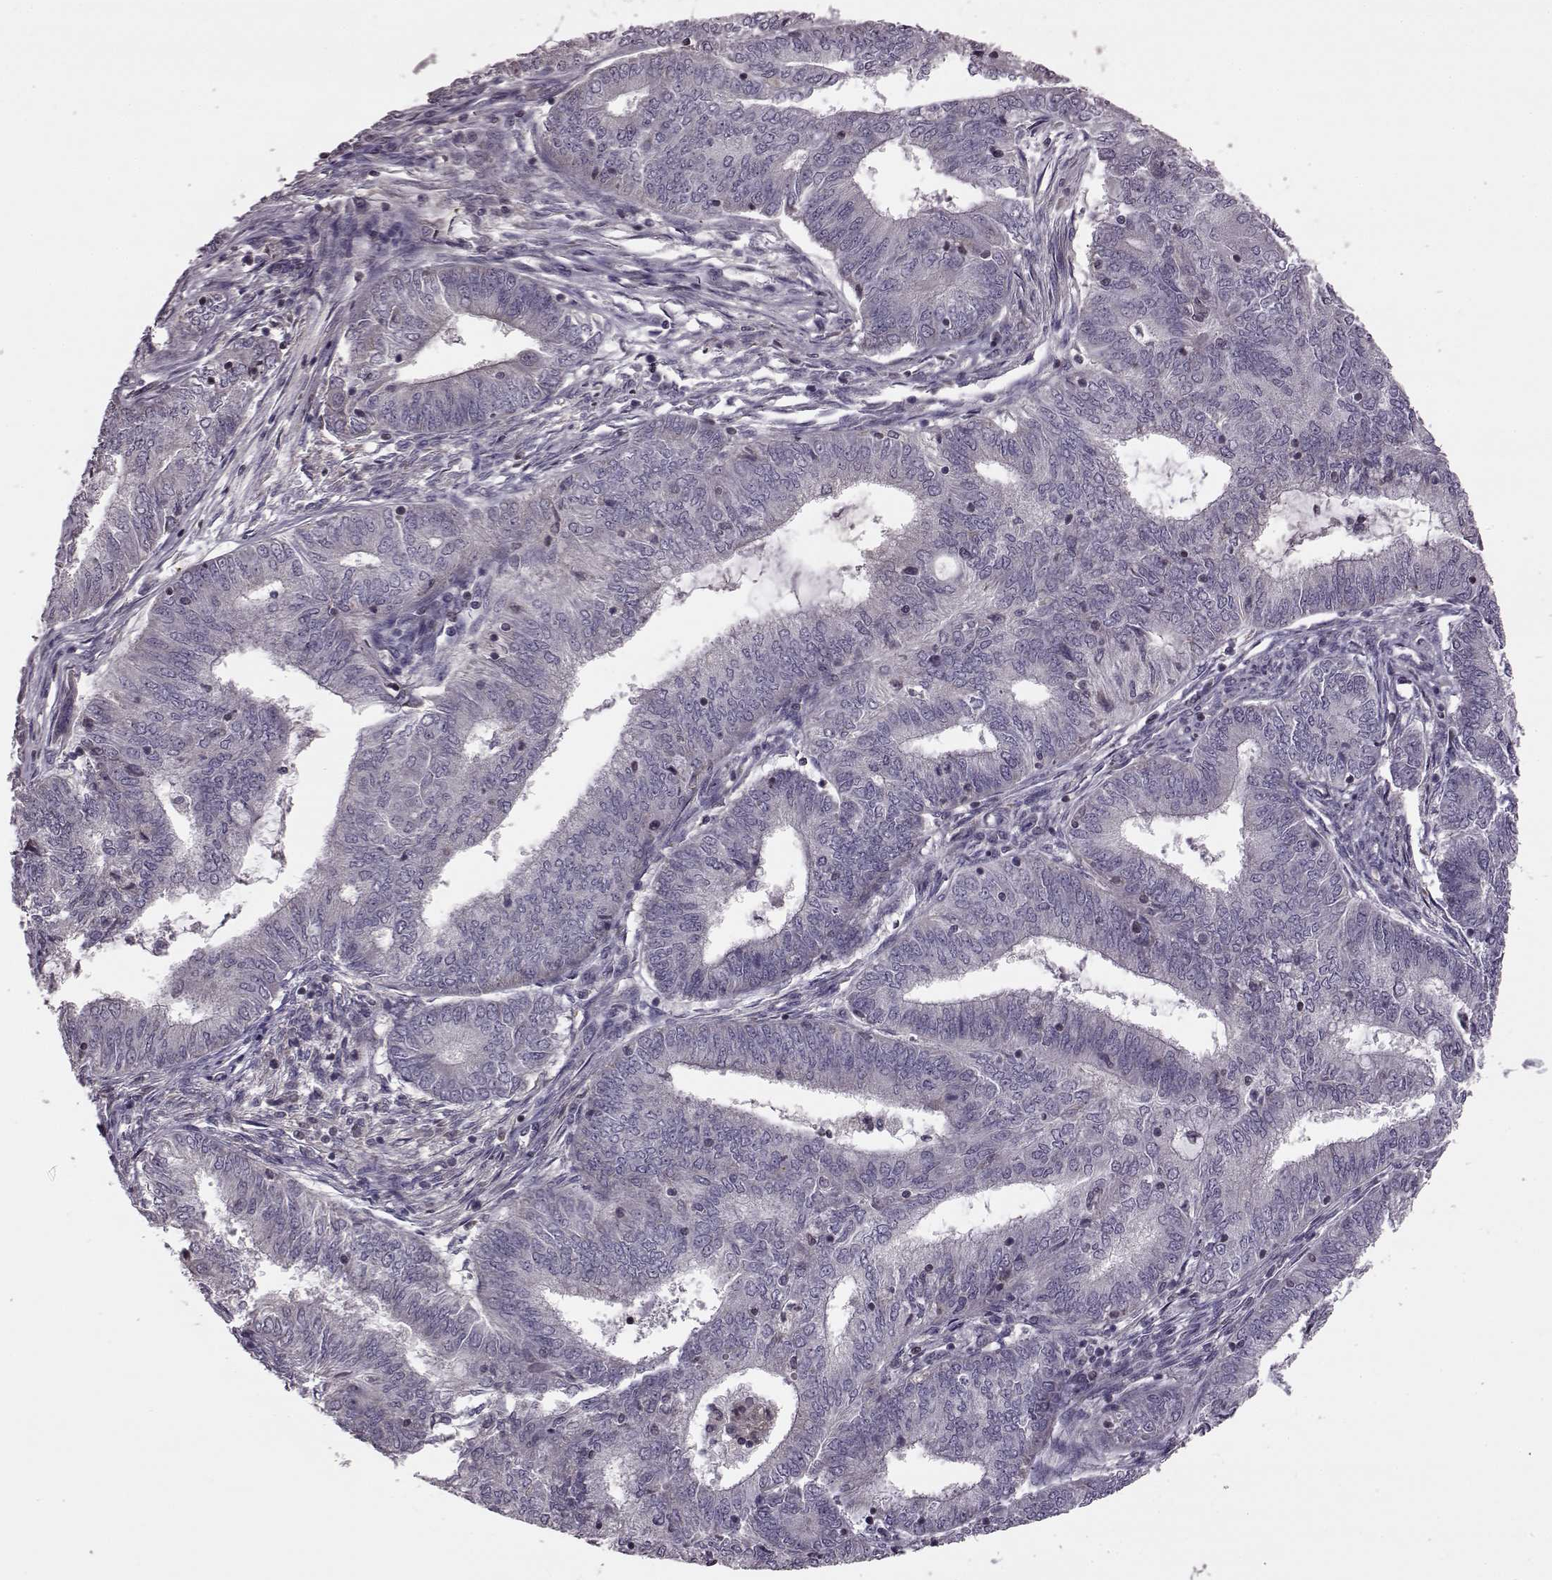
{"staining": {"intensity": "negative", "quantity": "none", "location": "none"}, "tissue": "endometrial cancer", "cell_type": "Tumor cells", "image_type": "cancer", "snomed": [{"axis": "morphology", "description": "Adenocarcinoma, NOS"}, {"axis": "topography", "description": "Endometrium"}], "caption": "Immunohistochemical staining of adenocarcinoma (endometrial) displays no significant expression in tumor cells.", "gene": "CDC42SE1", "patient": {"sex": "female", "age": 62}}